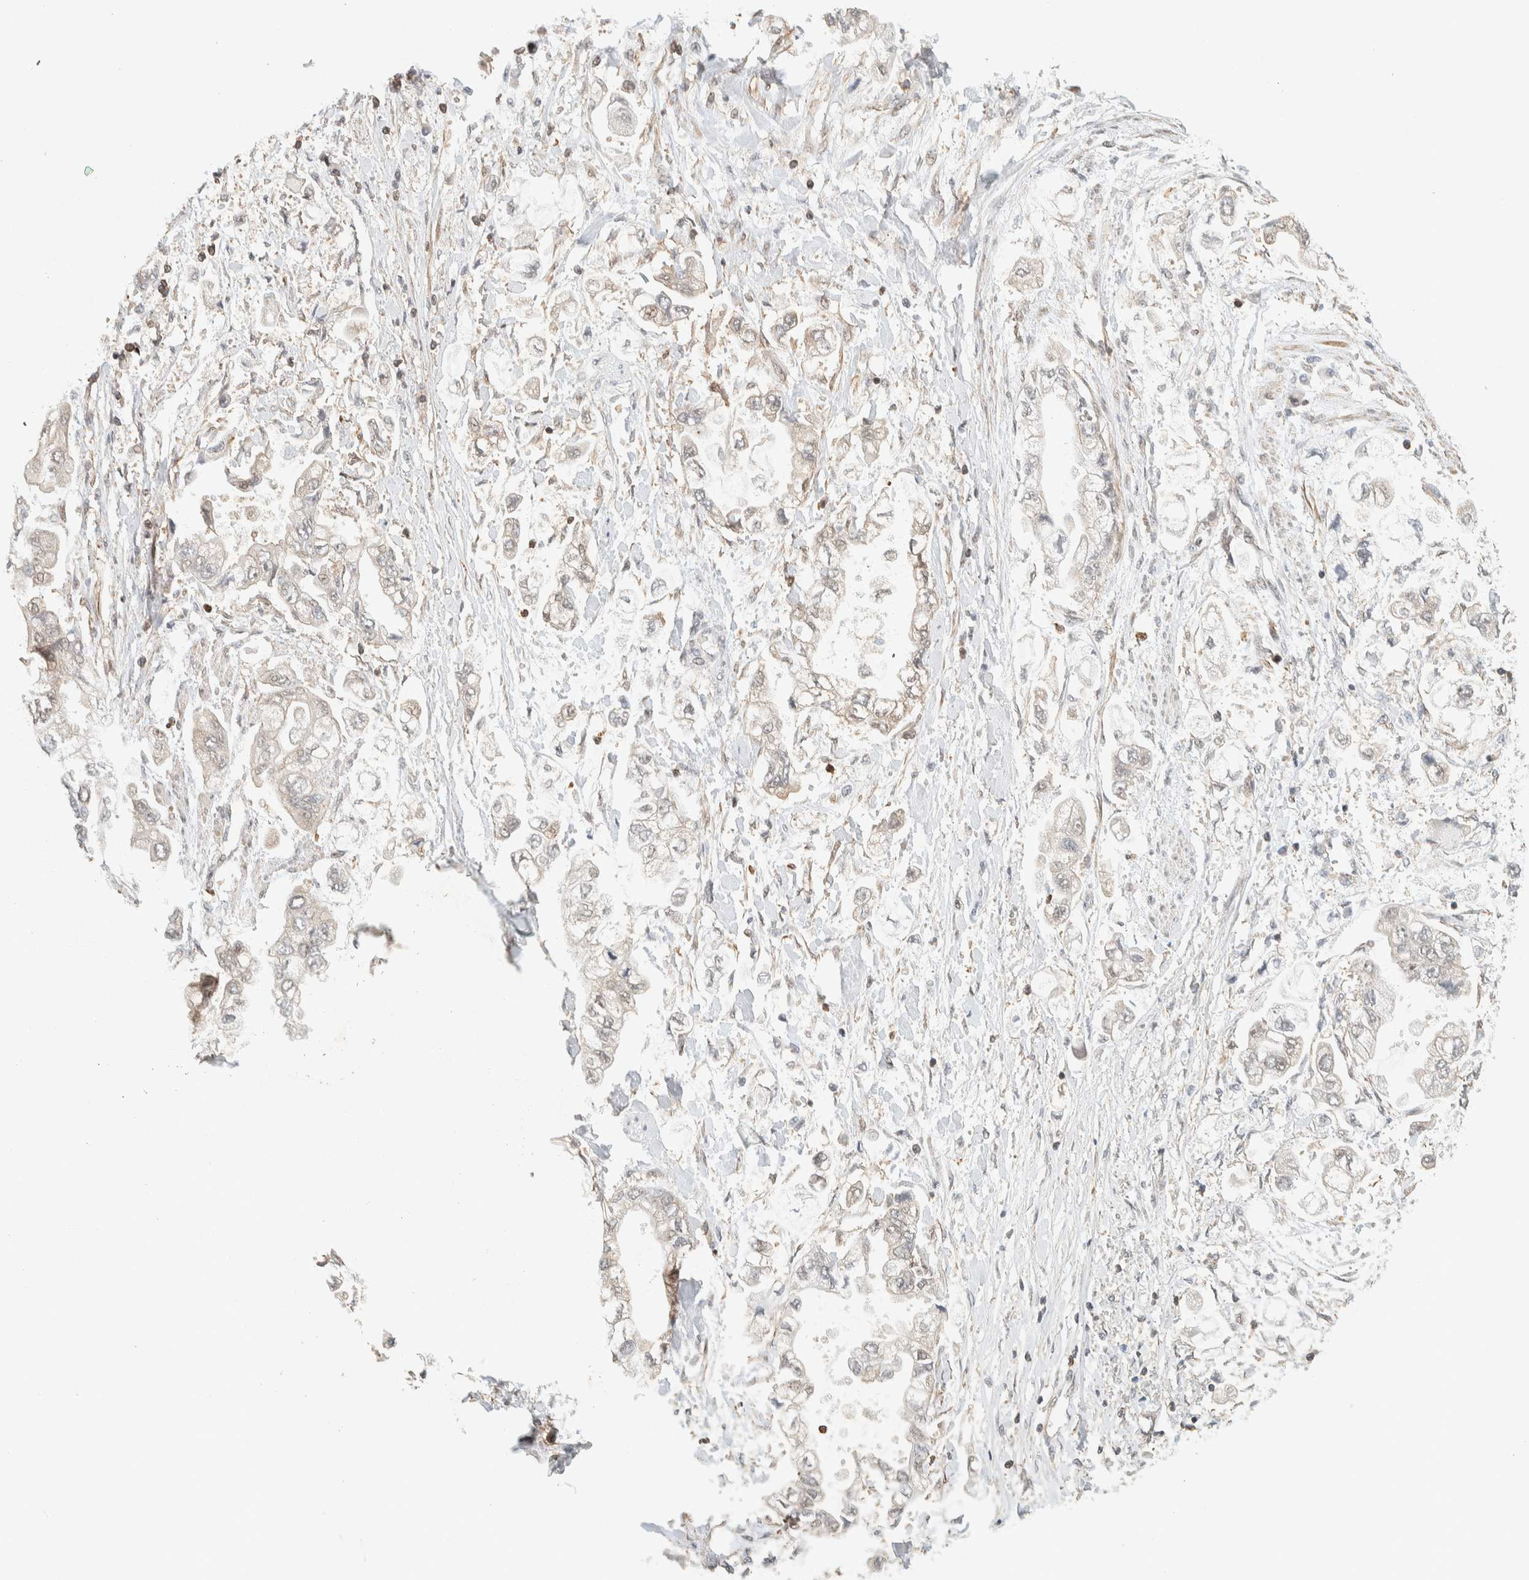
{"staining": {"intensity": "negative", "quantity": "none", "location": "none"}, "tissue": "stomach cancer", "cell_type": "Tumor cells", "image_type": "cancer", "snomed": [{"axis": "morphology", "description": "Normal tissue, NOS"}, {"axis": "morphology", "description": "Adenocarcinoma, NOS"}, {"axis": "topography", "description": "Stomach"}], "caption": "IHC image of human stomach cancer stained for a protein (brown), which demonstrates no positivity in tumor cells.", "gene": "ARFGEF1", "patient": {"sex": "male", "age": 62}}